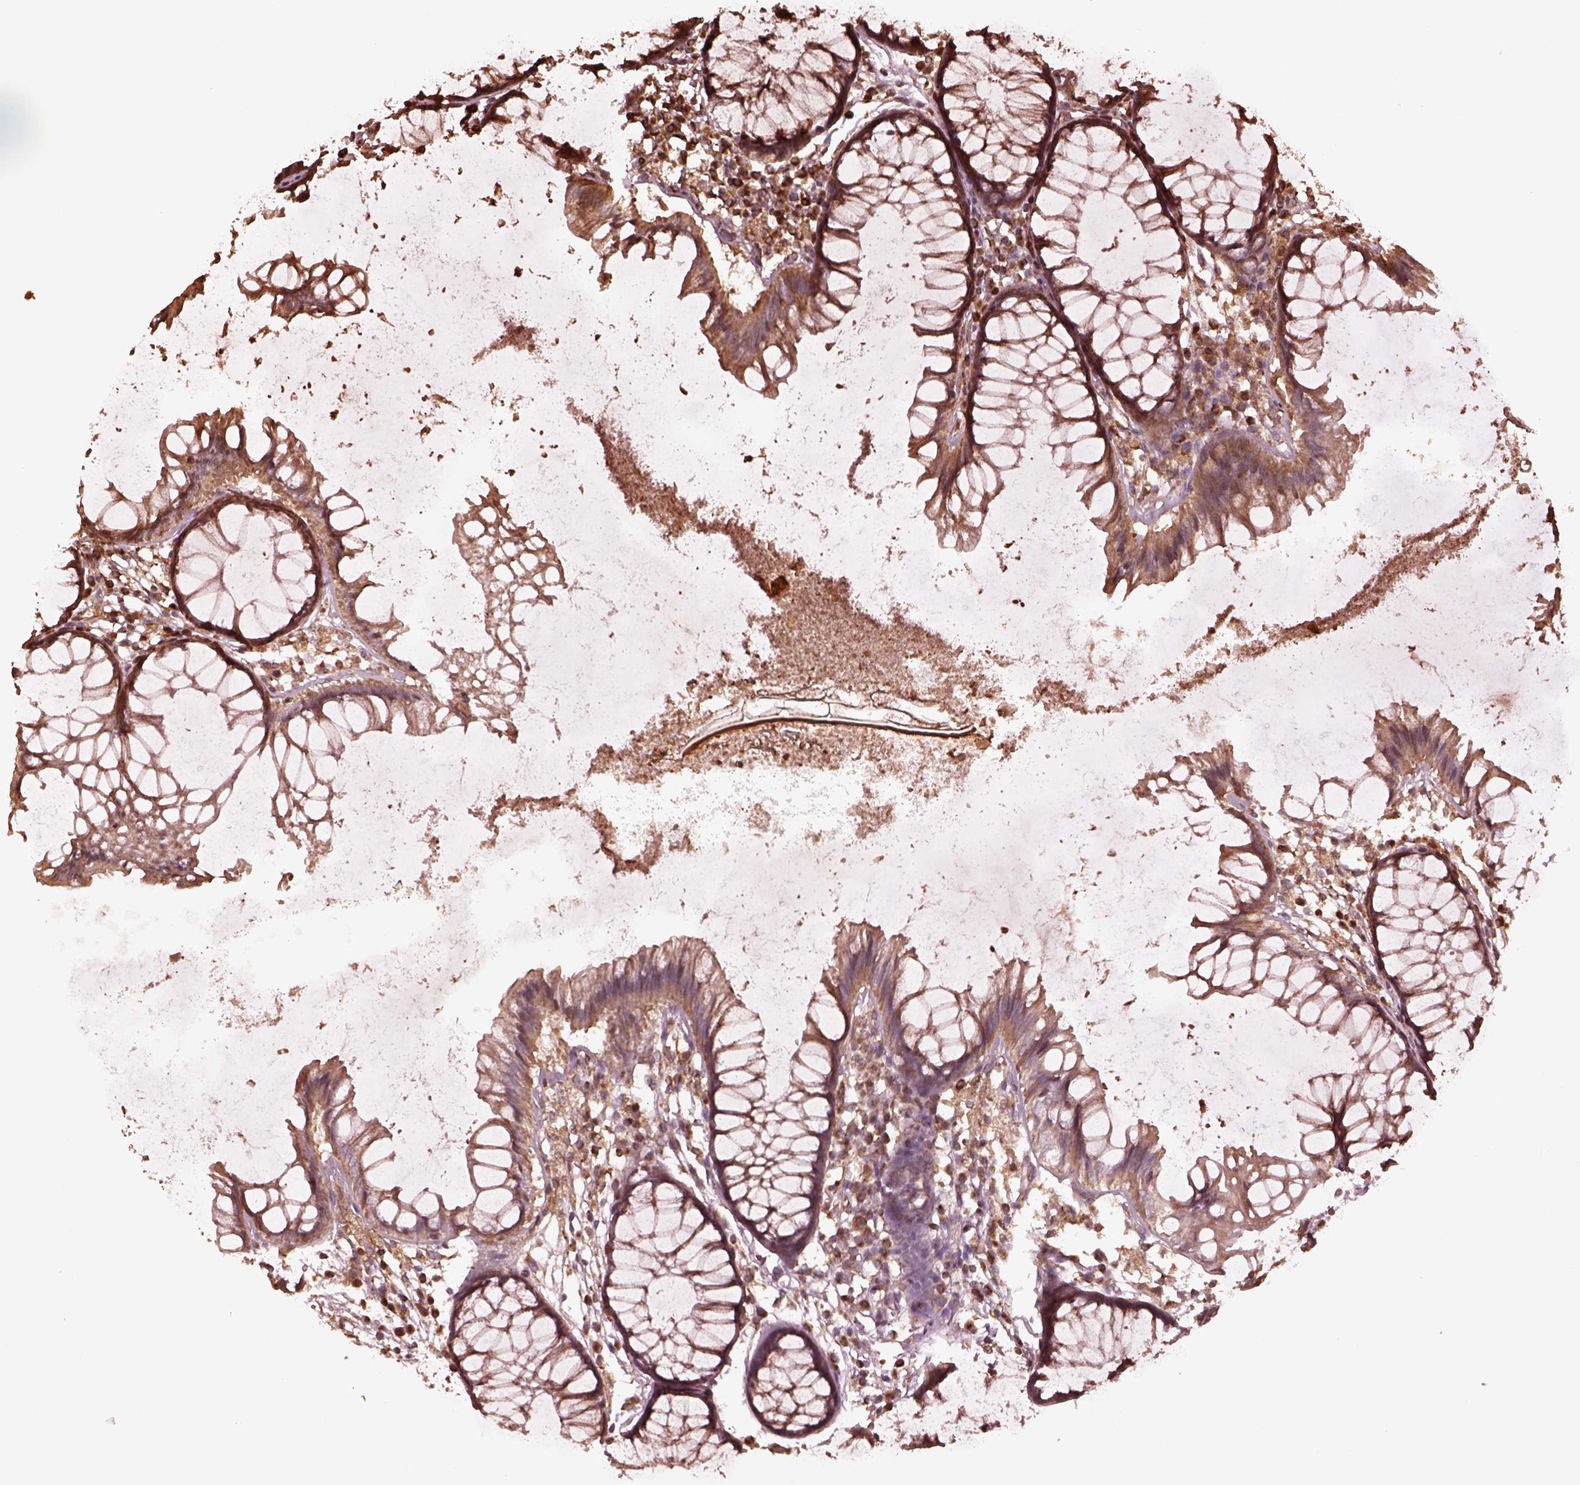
{"staining": {"intensity": "strong", "quantity": ">75%", "location": "cytoplasmic/membranous"}, "tissue": "colon", "cell_type": "Endothelial cells", "image_type": "normal", "snomed": [{"axis": "morphology", "description": "Normal tissue, NOS"}, {"axis": "morphology", "description": "Adenocarcinoma, NOS"}, {"axis": "topography", "description": "Colon"}], "caption": "This is an image of IHC staining of unremarkable colon, which shows strong staining in the cytoplasmic/membranous of endothelial cells.", "gene": "GTPBP1", "patient": {"sex": "male", "age": 65}}